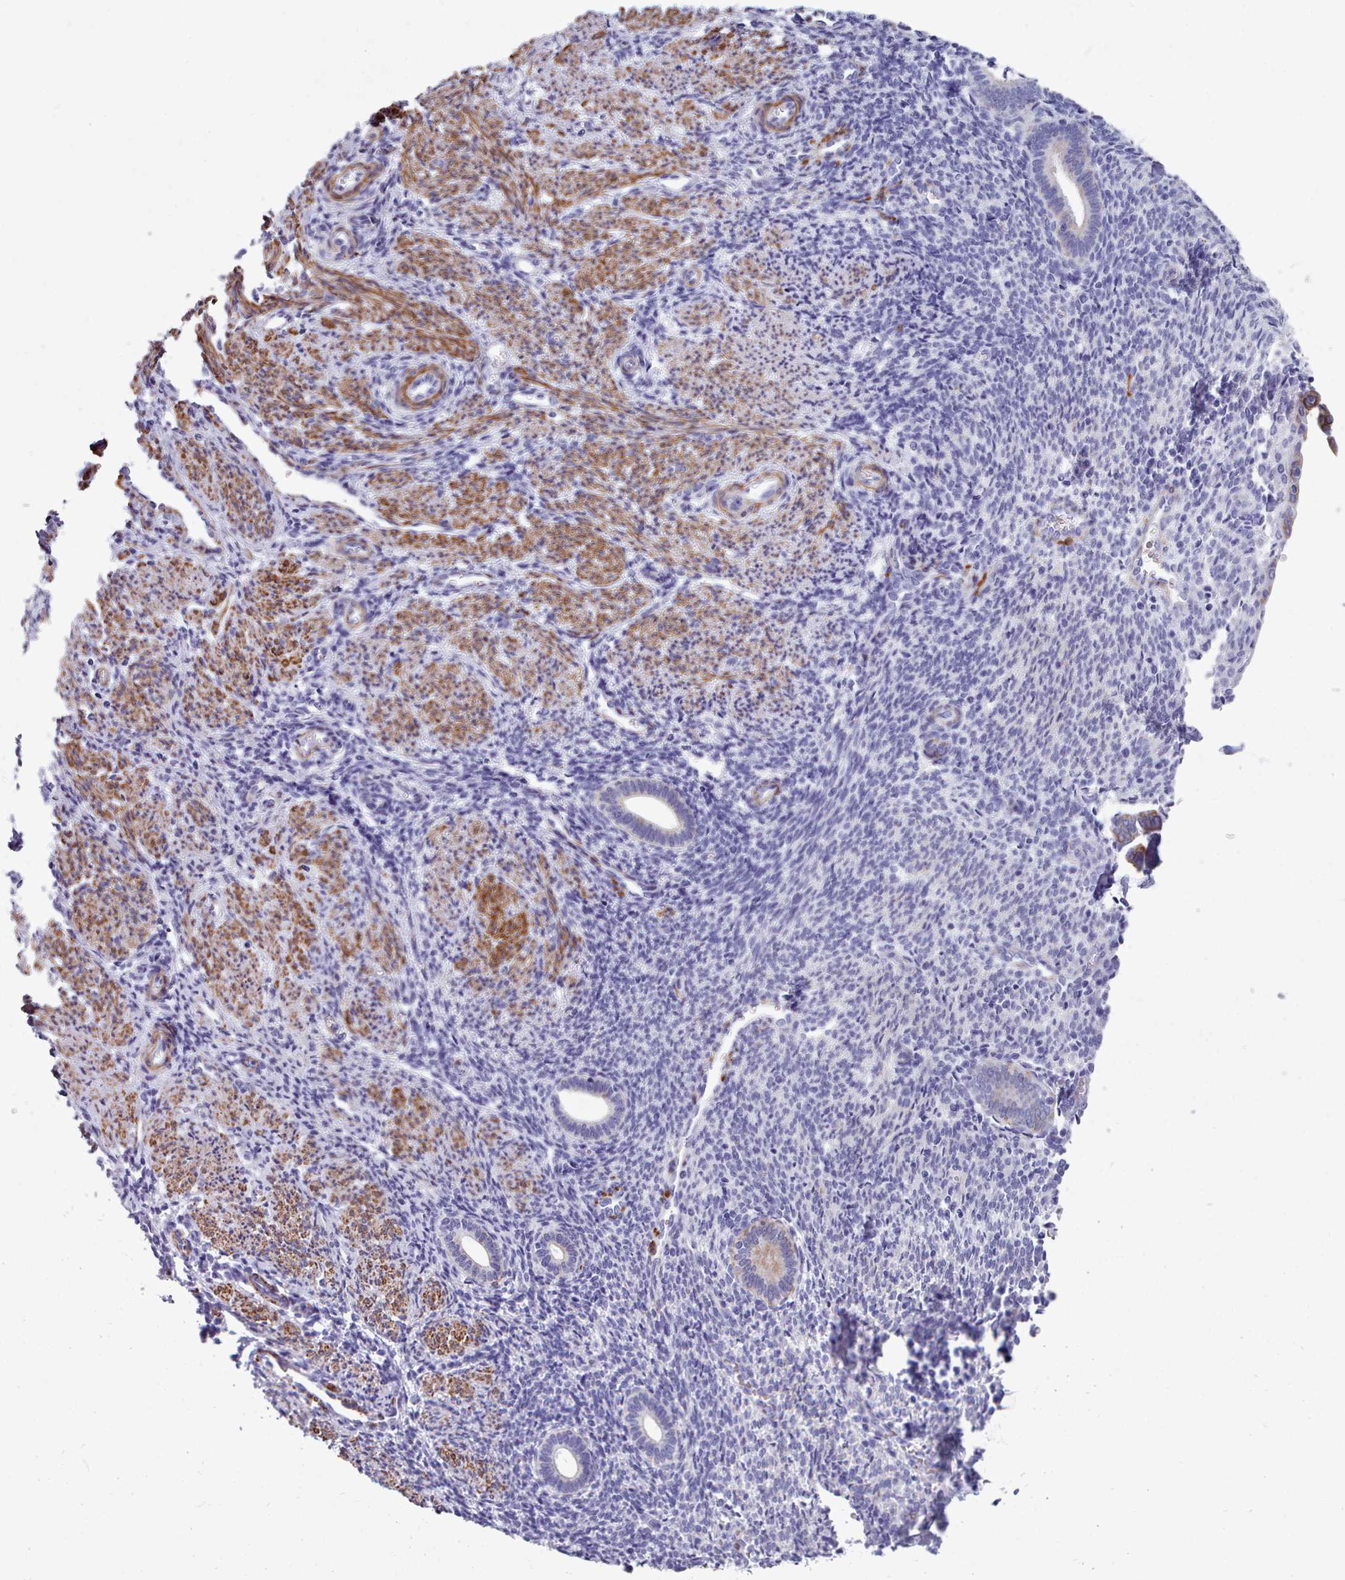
{"staining": {"intensity": "negative", "quantity": "none", "location": "none"}, "tissue": "endometrium", "cell_type": "Cells in endometrial stroma", "image_type": "normal", "snomed": [{"axis": "morphology", "description": "Normal tissue, NOS"}, {"axis": "topography", "description": "Endometrium"}], "caption": "This is a photomicrograph of immunohistochemistry (IHC) staining of benign endometrium, which shows no positivity in cells in endometrial stroma. (Immunohistochemistry, brightfield microscopy, high magnification).", "gene": "FPGS", "patient": {"sex": "female", "age": 32}}